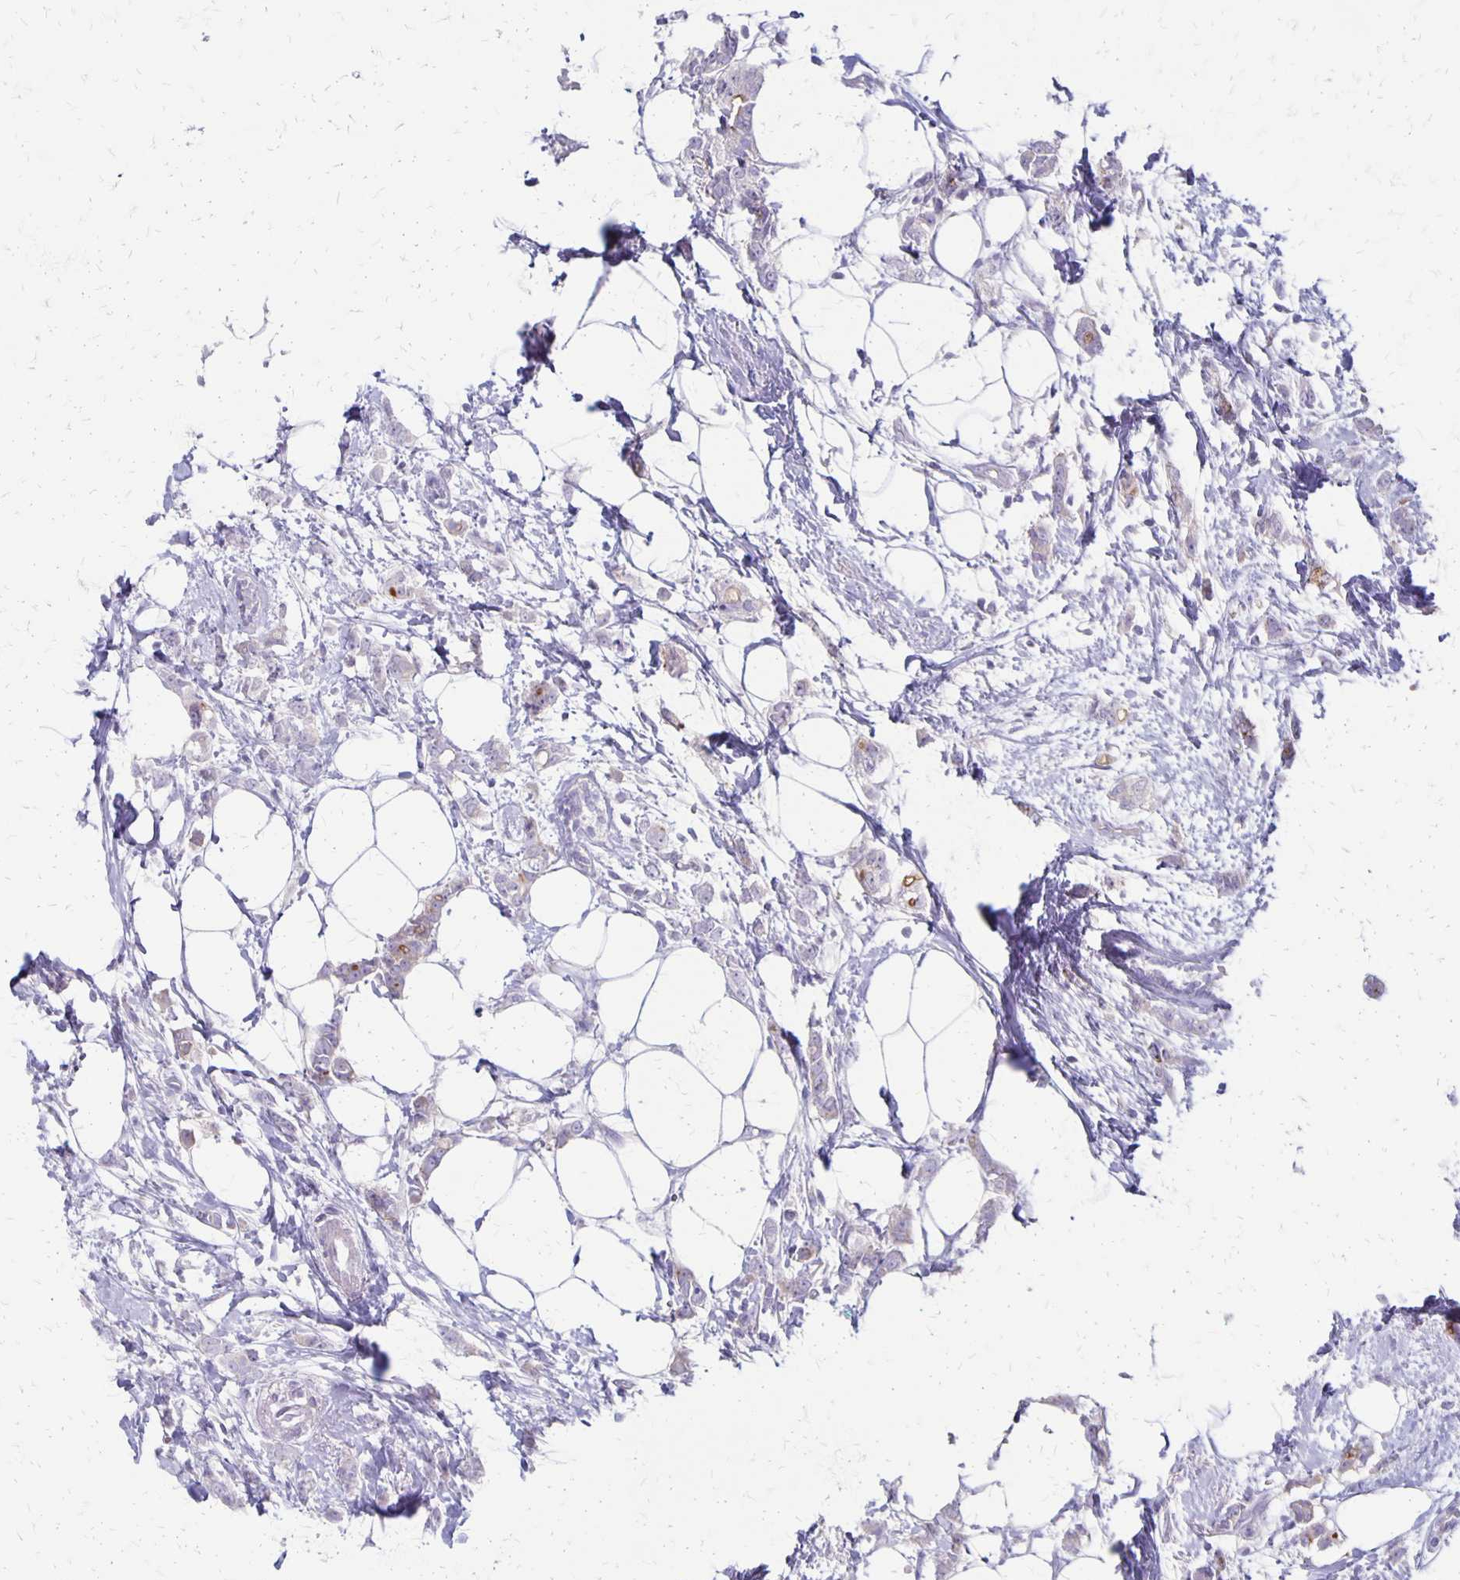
{"staining": {"intensity": "negative", "quantity": "none", "location": "none"}, "tissue": "breast cancer", "cell_type": "Tumor cells", "image_type": "cancer", "snomed": [{"axis": "morphology", "description": "Duct carcinoma"}, {"axis": "topography", "description": "Breast"}], "caption": "Human breast cancer (infiltrating ductal carcinoma) stained for a protein using immunohistochemistry (IHC) shows no positivity in tumor cells.", "gene": "HOMER1", "patient": {"sex": "female", "age": 40}}